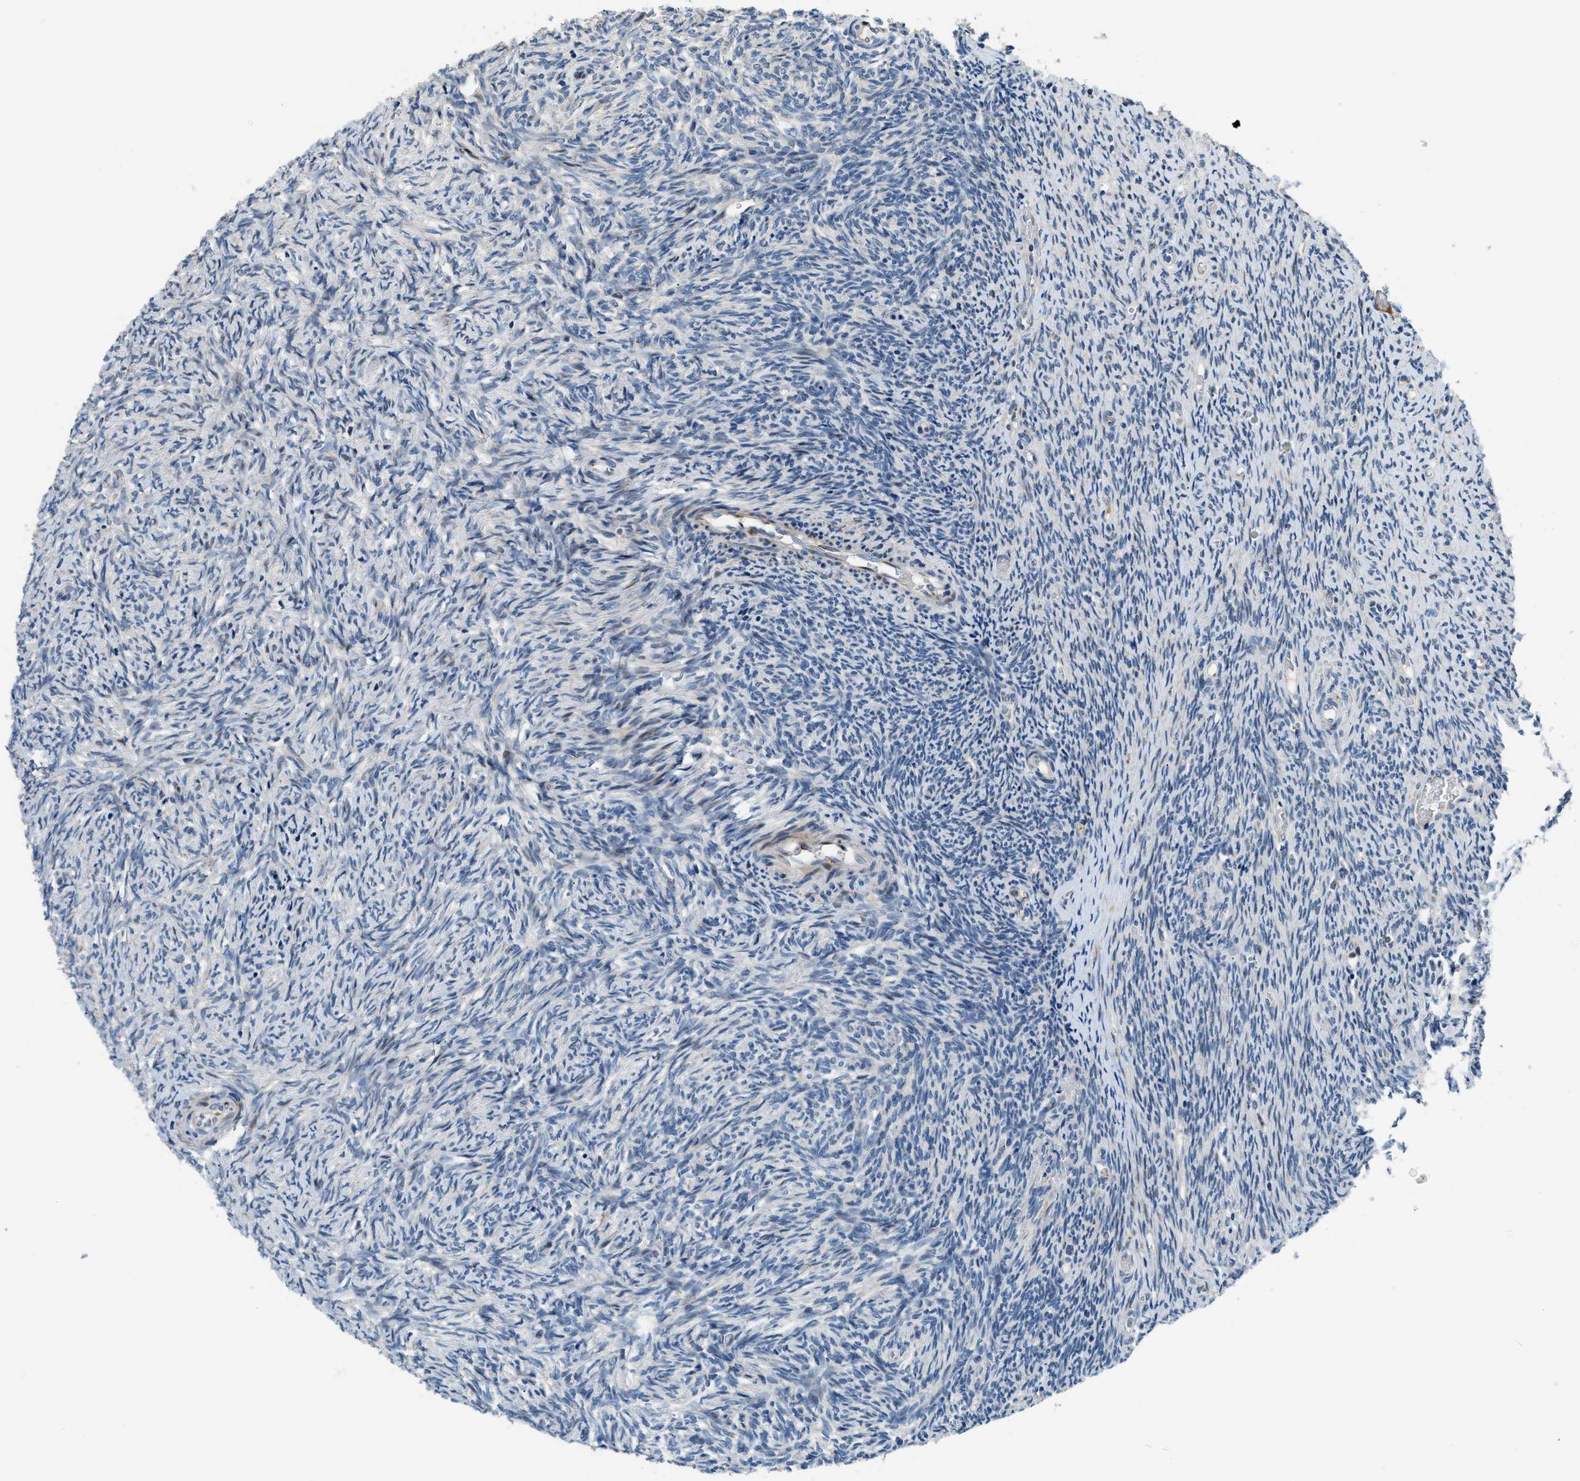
{"staining": {"intensity": "negative", "quantity": "none", "location": "none"}, "tissue": "ovary", "cell_type": "Ovarian stroma cells", "image_type": "normal", "snomed": [{"axis": "morphology", "description": "Normal tissue, NOS"}, {"axis": "topography", "description": "Ovary"}], "caption": "The micrograph exhibits no significant staining in ovarian stroma cells of ovary. Nuclei are stained in blue.", "gene": "FUT8", "patient": {"sex": "female", "age": 41}}